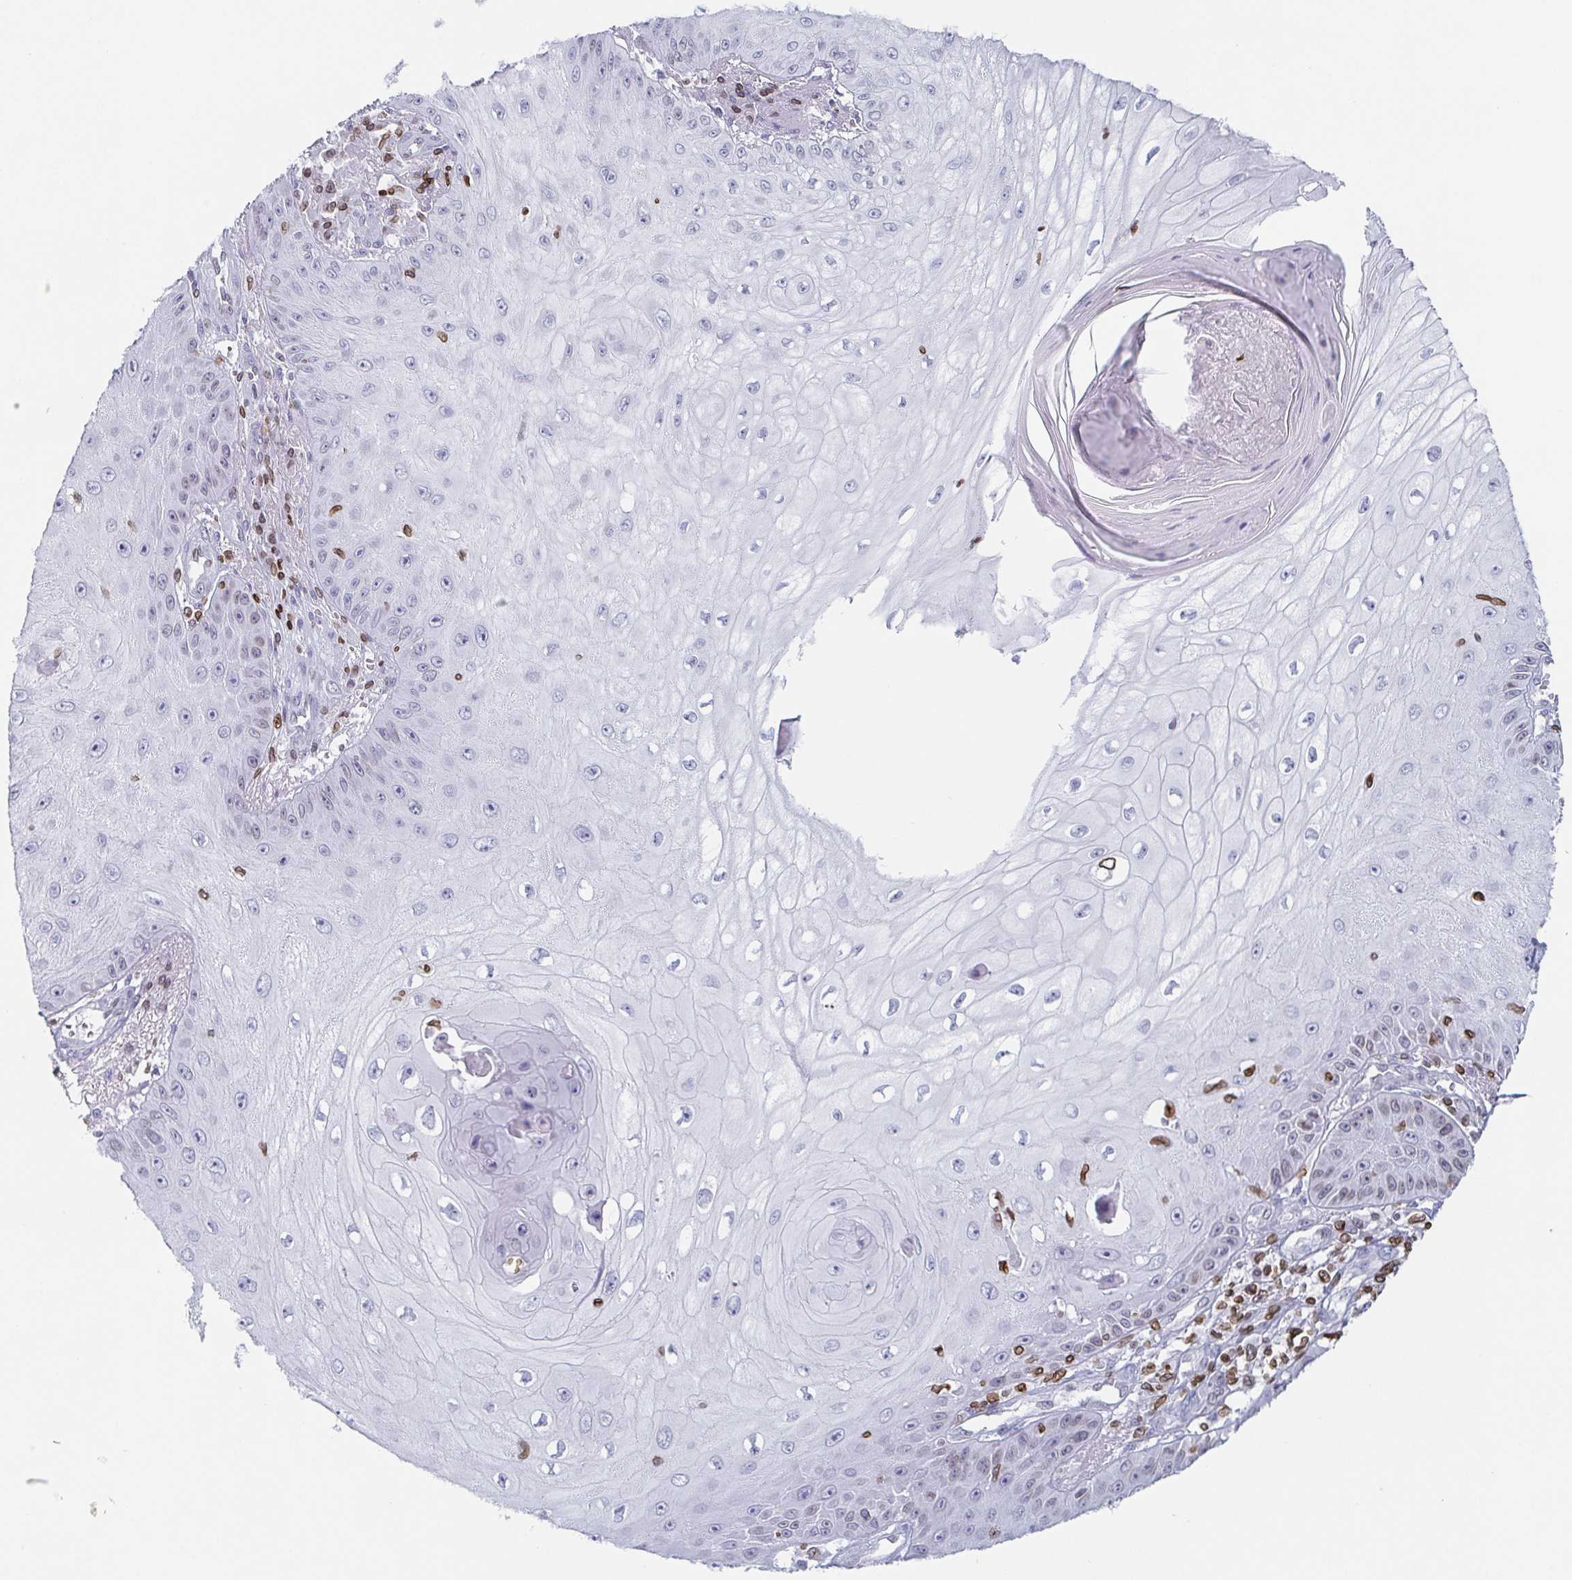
{"staining": {"intensity": "negative", "quantity": "none", "location": "none"}, "tissue": "skin cancer", "cell_type": "Tumor cells", "image_type": "cancer", "snomed": [{"axis": "morphology", "description": "Squamous cell carcinoma, NOS"}, {"axis": "topography", "description": "Skin"}], "caption": "There is no significant staining in tumor cells of skin squamous cell carcinoma. (DAB (3,3'-diaminobenzidine) immunohistochemistry (IHC) visualized using brightfield microscopy, high magnification).", "gene": "BTBD7", "patient": {"sex": "male", "age": 70}}